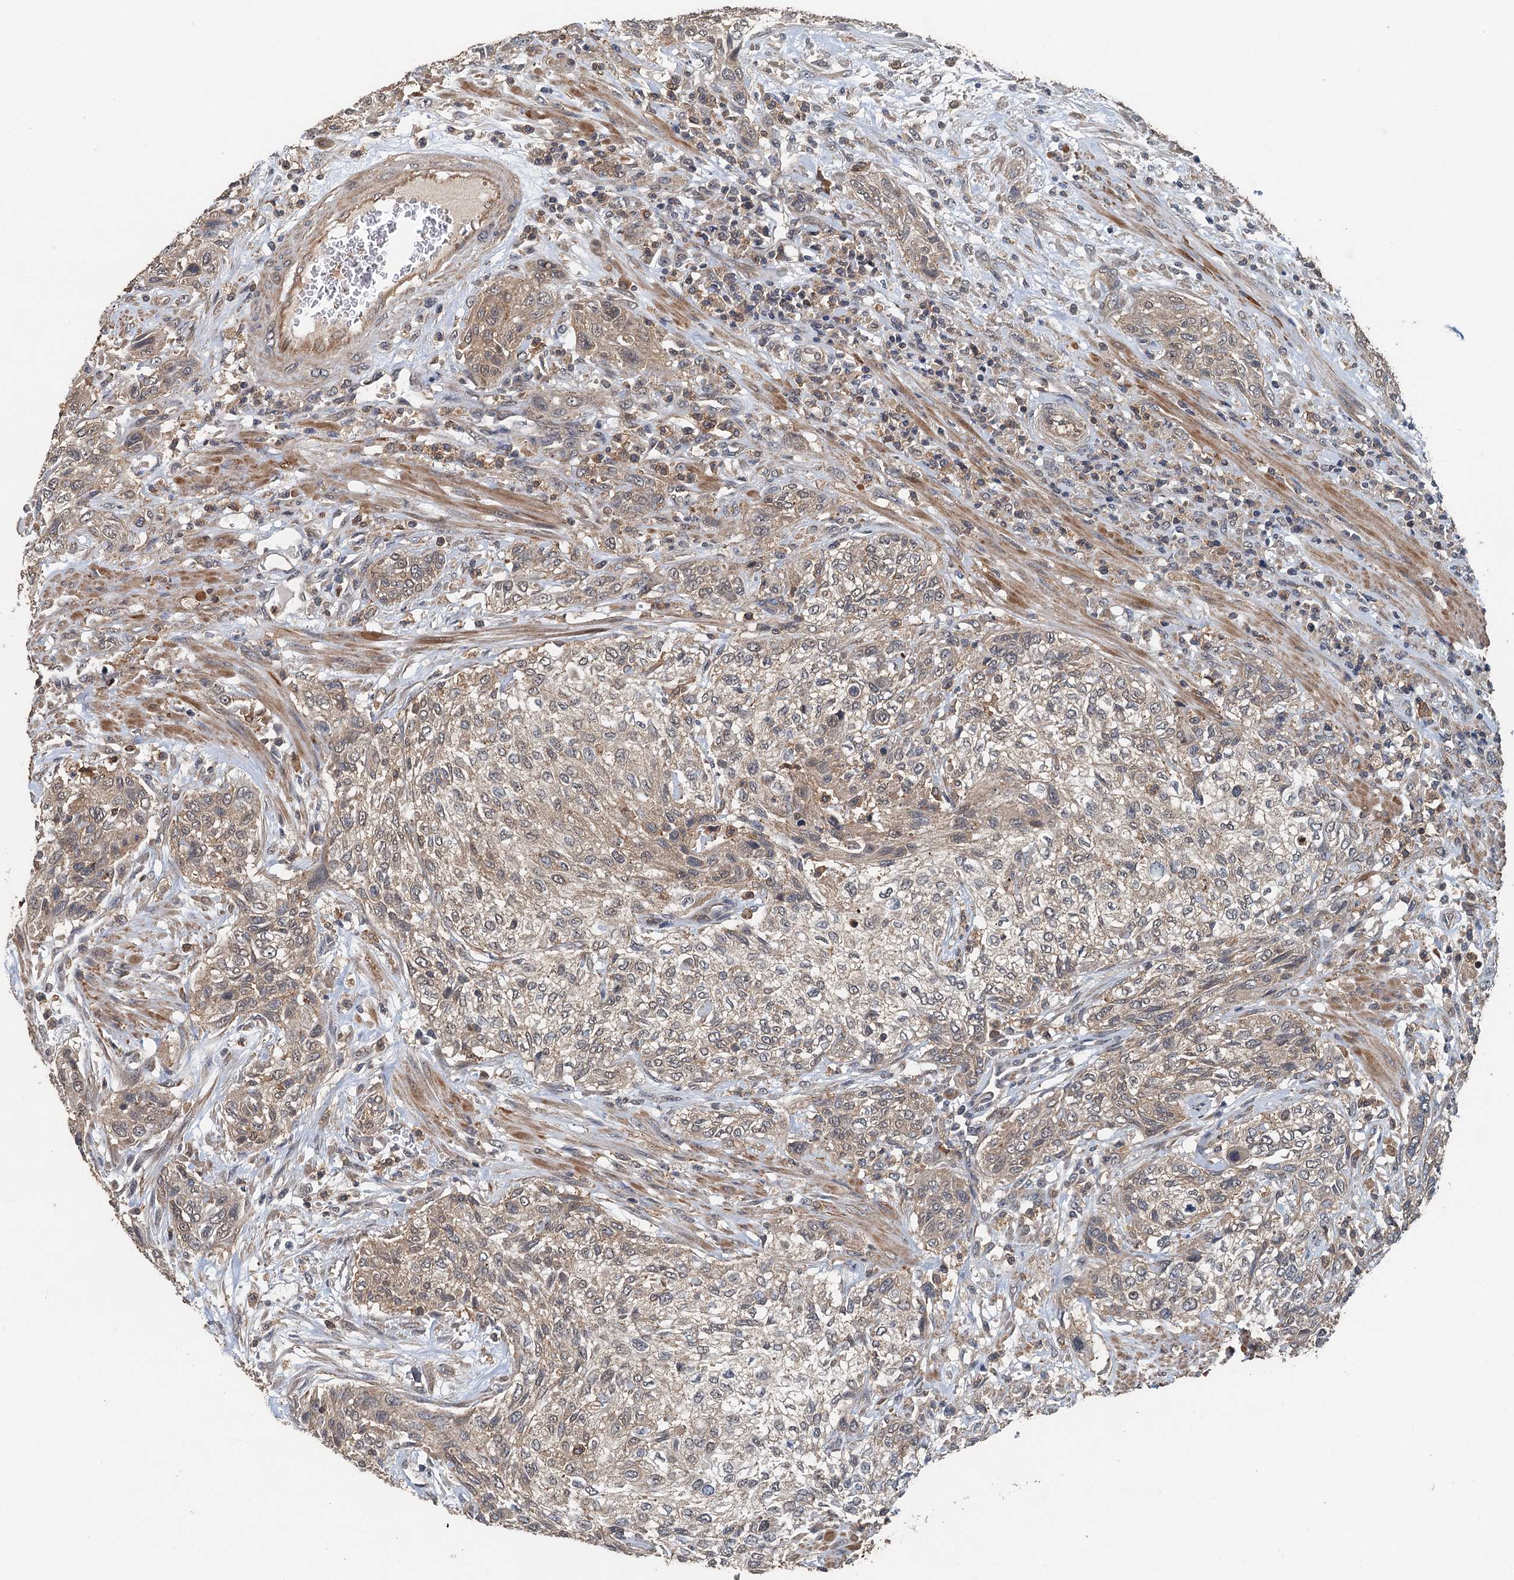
{"staining": {"intensity": "weak", "quantity": ">75%", "location": "cytoplasmic/membranous"}, "tissue": "urothelial cancer", "cell_type": "Tumor cells", "image_type": "cancer", "snomed": [{"axis": "morphology", "description": "Normal tissue, NOS"}, {"axis": "morphology", "description": "Urothelial carcinoma, NOS"}, {"axis": "topography", "description": "Urinary bladder"}, {"axis": "topography", "description": "Peripheral nerve tissue"}], "caption": "Transitional cell carcinoma stained for a protein (brown) demonstrates weak cytoplasmic/membranous positive staining in about >75% of tumor cells.", "gene": "BORCS5", "patient": {"sex": "male", "age": 35}}